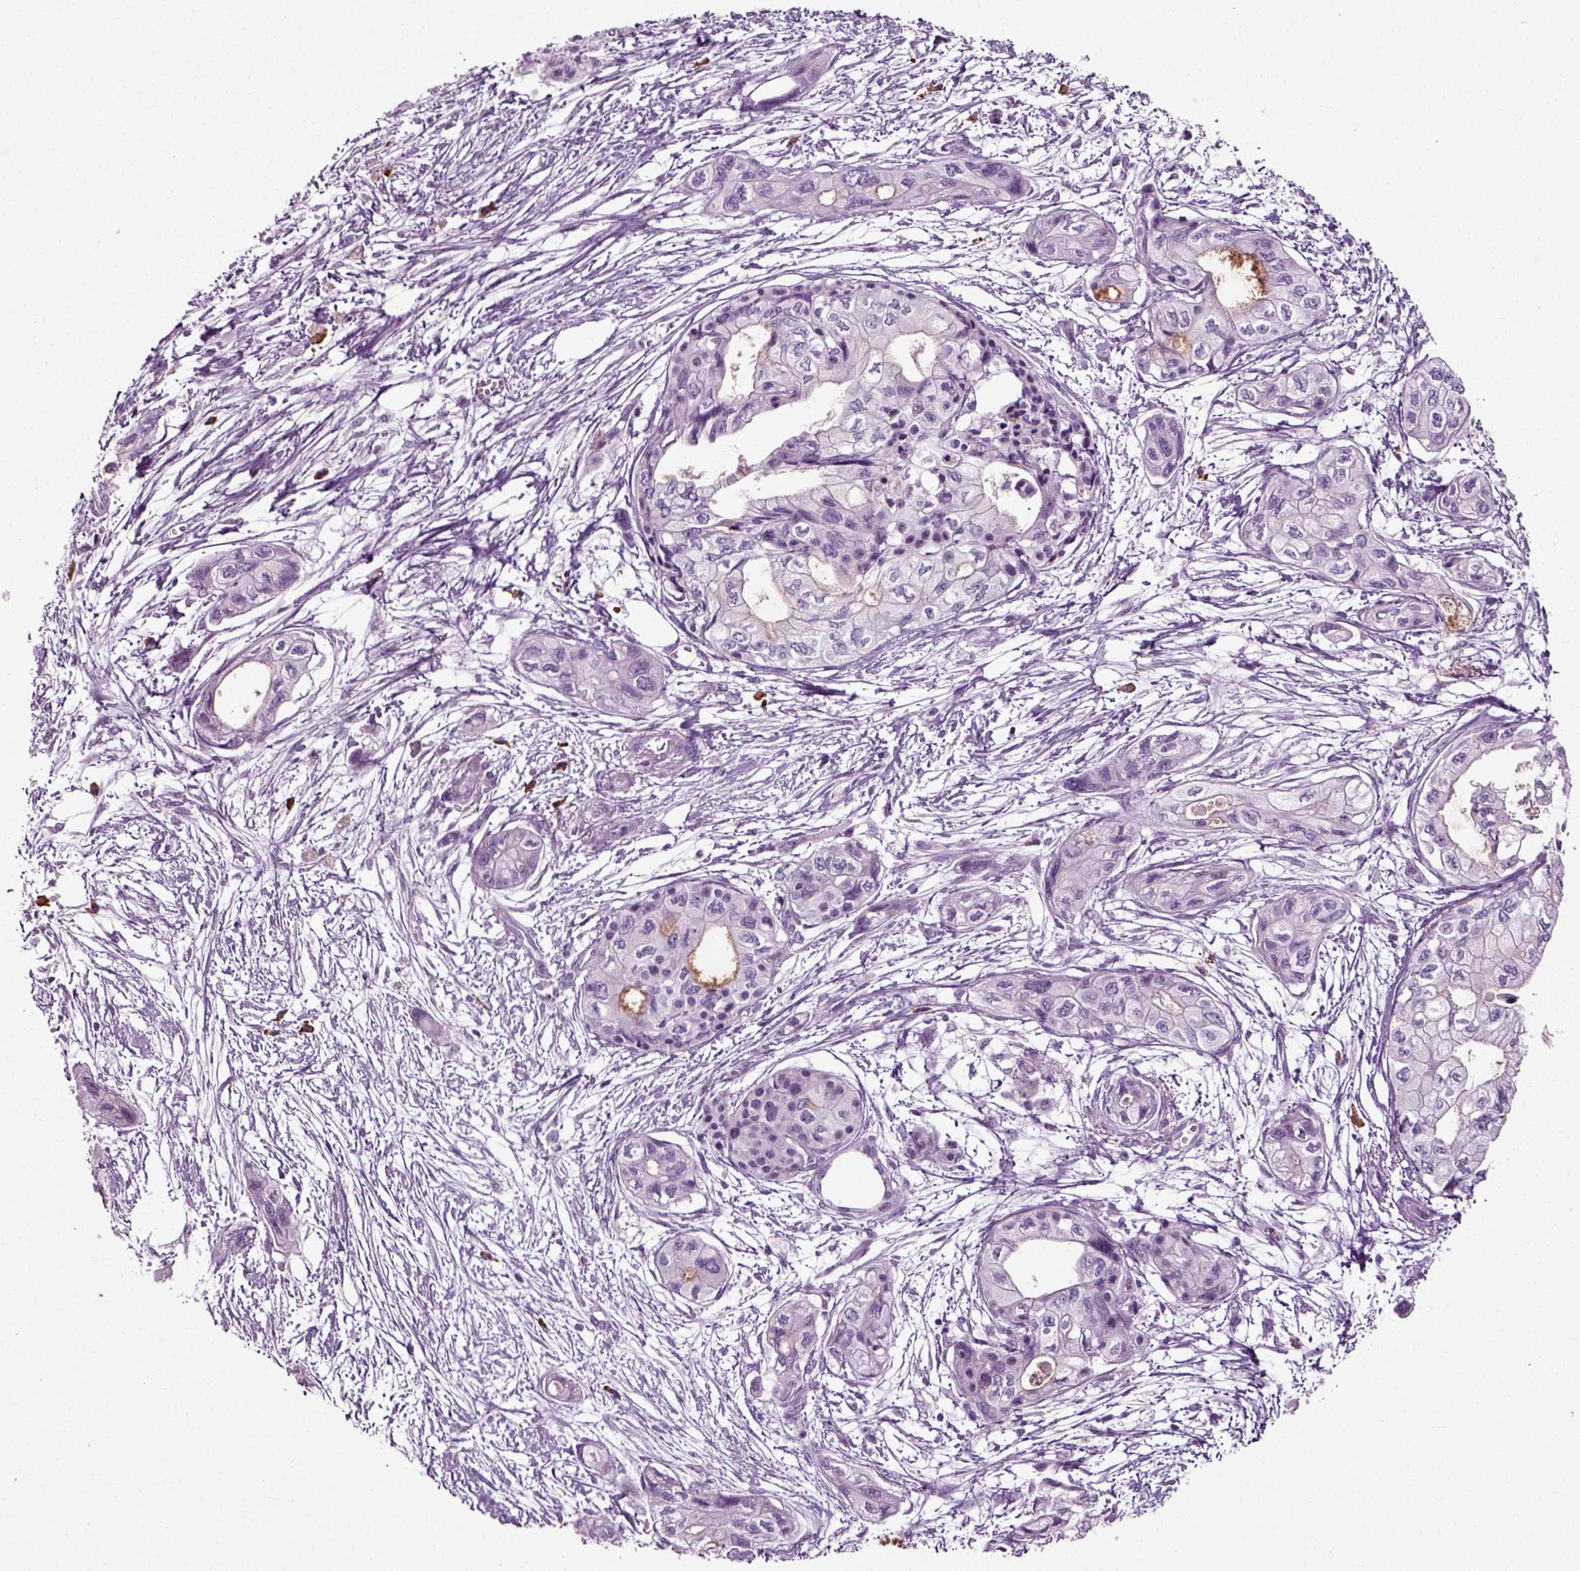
{"staining": {"intensity": "weak", "quantity": "<25%", "location": "cytoplasmic/membranous"}, "tissue": "pancreatic cancer", "cell_type": "Tumor cells", "image_type": "cancer", "snomed": [{"axis": "morphology", "description": "Adenocarcinoma, NOS"}, {"axis": "topography", "description": "Pancreas"}], "caption": "Pancreatic cancer (adenocarcinoma) was stained to show a protein in brown. There is no significant positivity in tumor cells. (DAB (3,3'-diaminobenzidine) IHC, high magnification).", "gene": "SLC26A8", "patient": {"sex": "female", "age": 76}}